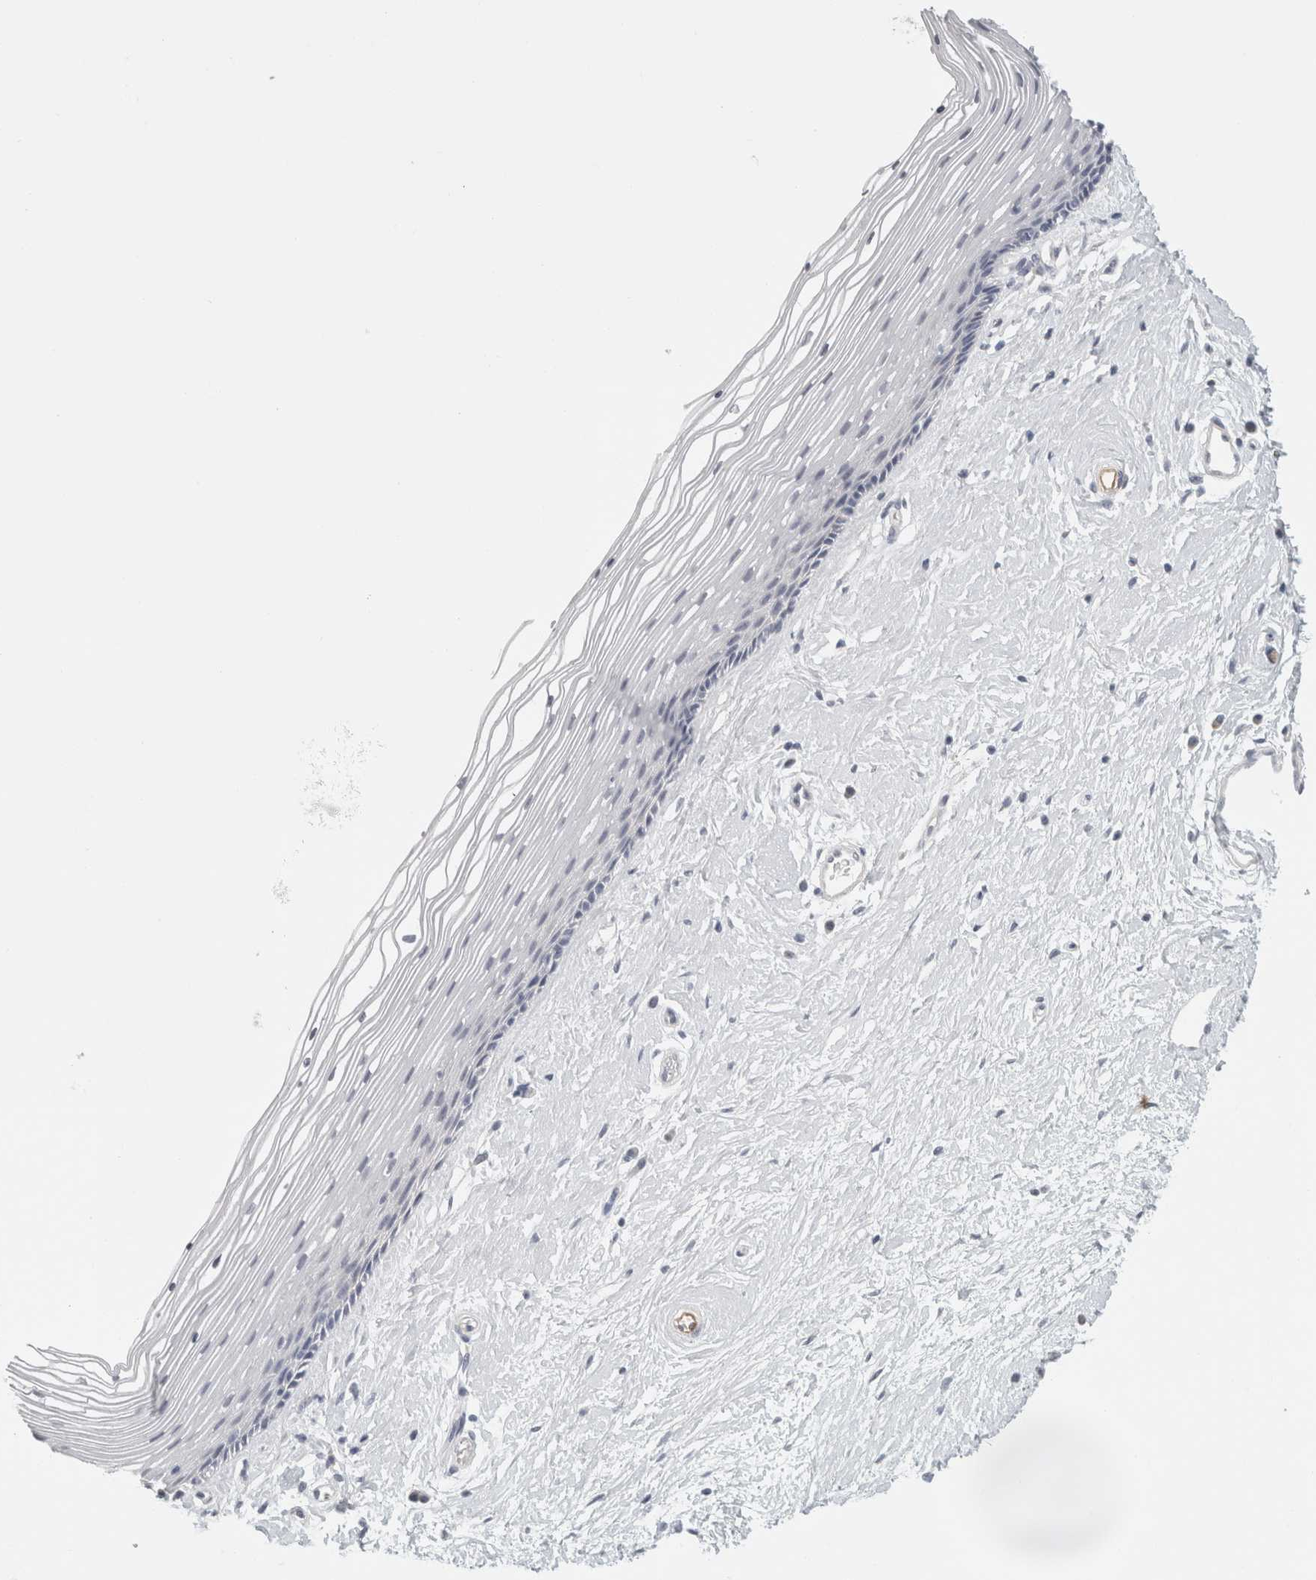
{"staining": {"intensity": "negative", "quantity": "none", "location": "none"}, "tissue": "vagina", "cell_type": "Squamous epithelial cells", "image_type": "normal", "snomed": [{"axis": "morphology", "description": "Normal tissue, NOS"}, {"axis": "topography", "description": "Vagina"}], "caption": "The micrograph shows no significant positivity in squamous epithelial cells of vagina.", "gene": "FBLIM1", "patient": {"sex": "female", "age": 46}}